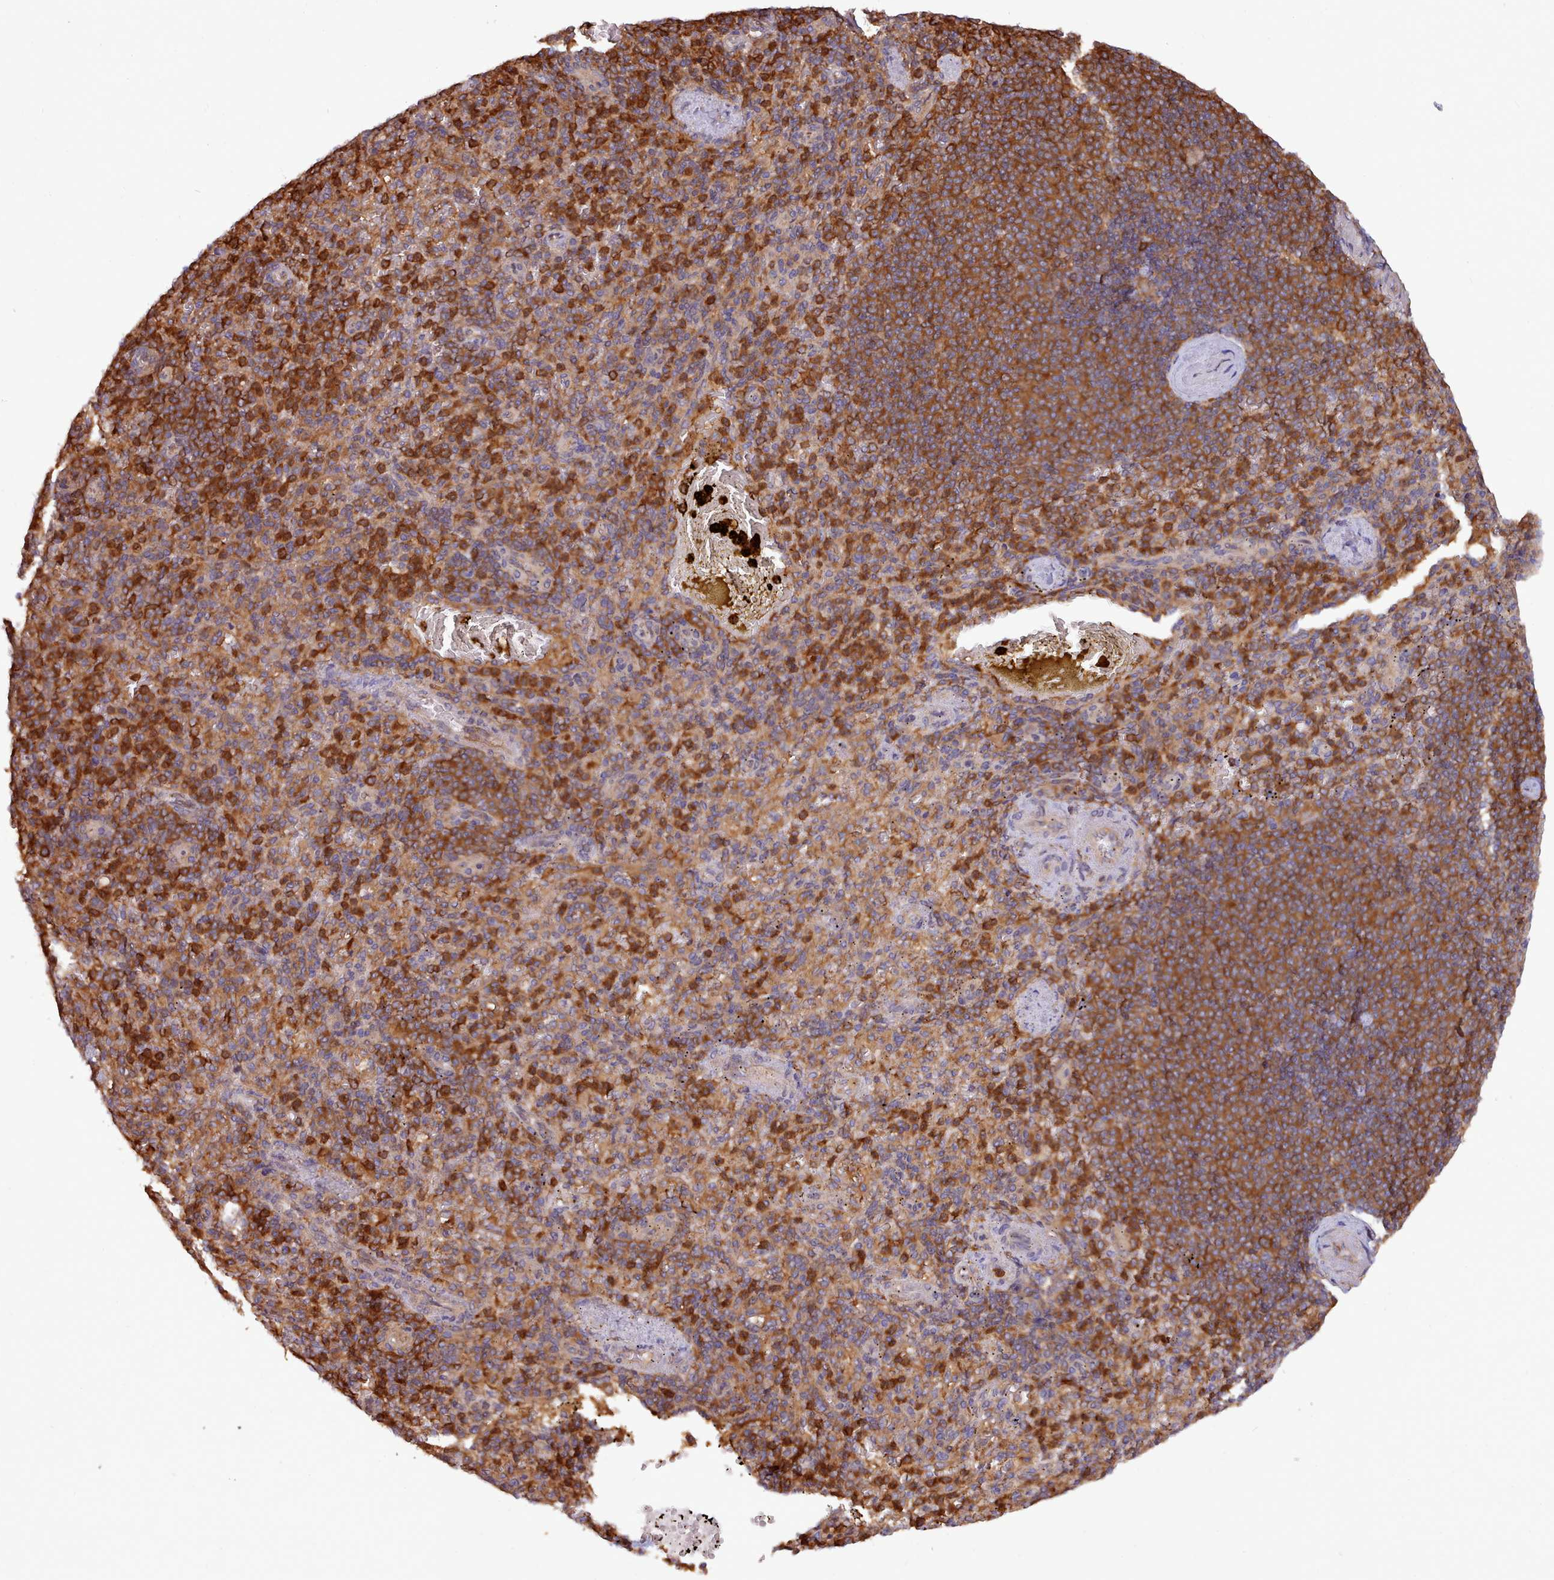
{"staining": {"intensity": "strong", "quantity": "25%-75%", "location": "cytoplasmic/membranous"}, "tissue": "spleen", "cell_type": "Cells in red pulp", "image_type": "normal", "snomed": [{"axis": "morphology", "description": "Normal tissue, NOS"}, {"axis": "topography", "description": "Spleen"}], "caption": "The immunohistochemical stain highlights strong cytoplasmic/membranous expression in cells in red pulp of unremarkable spleen.", "gene": "SLC4A9", "patient": {"sex": "female", "age": 74}}